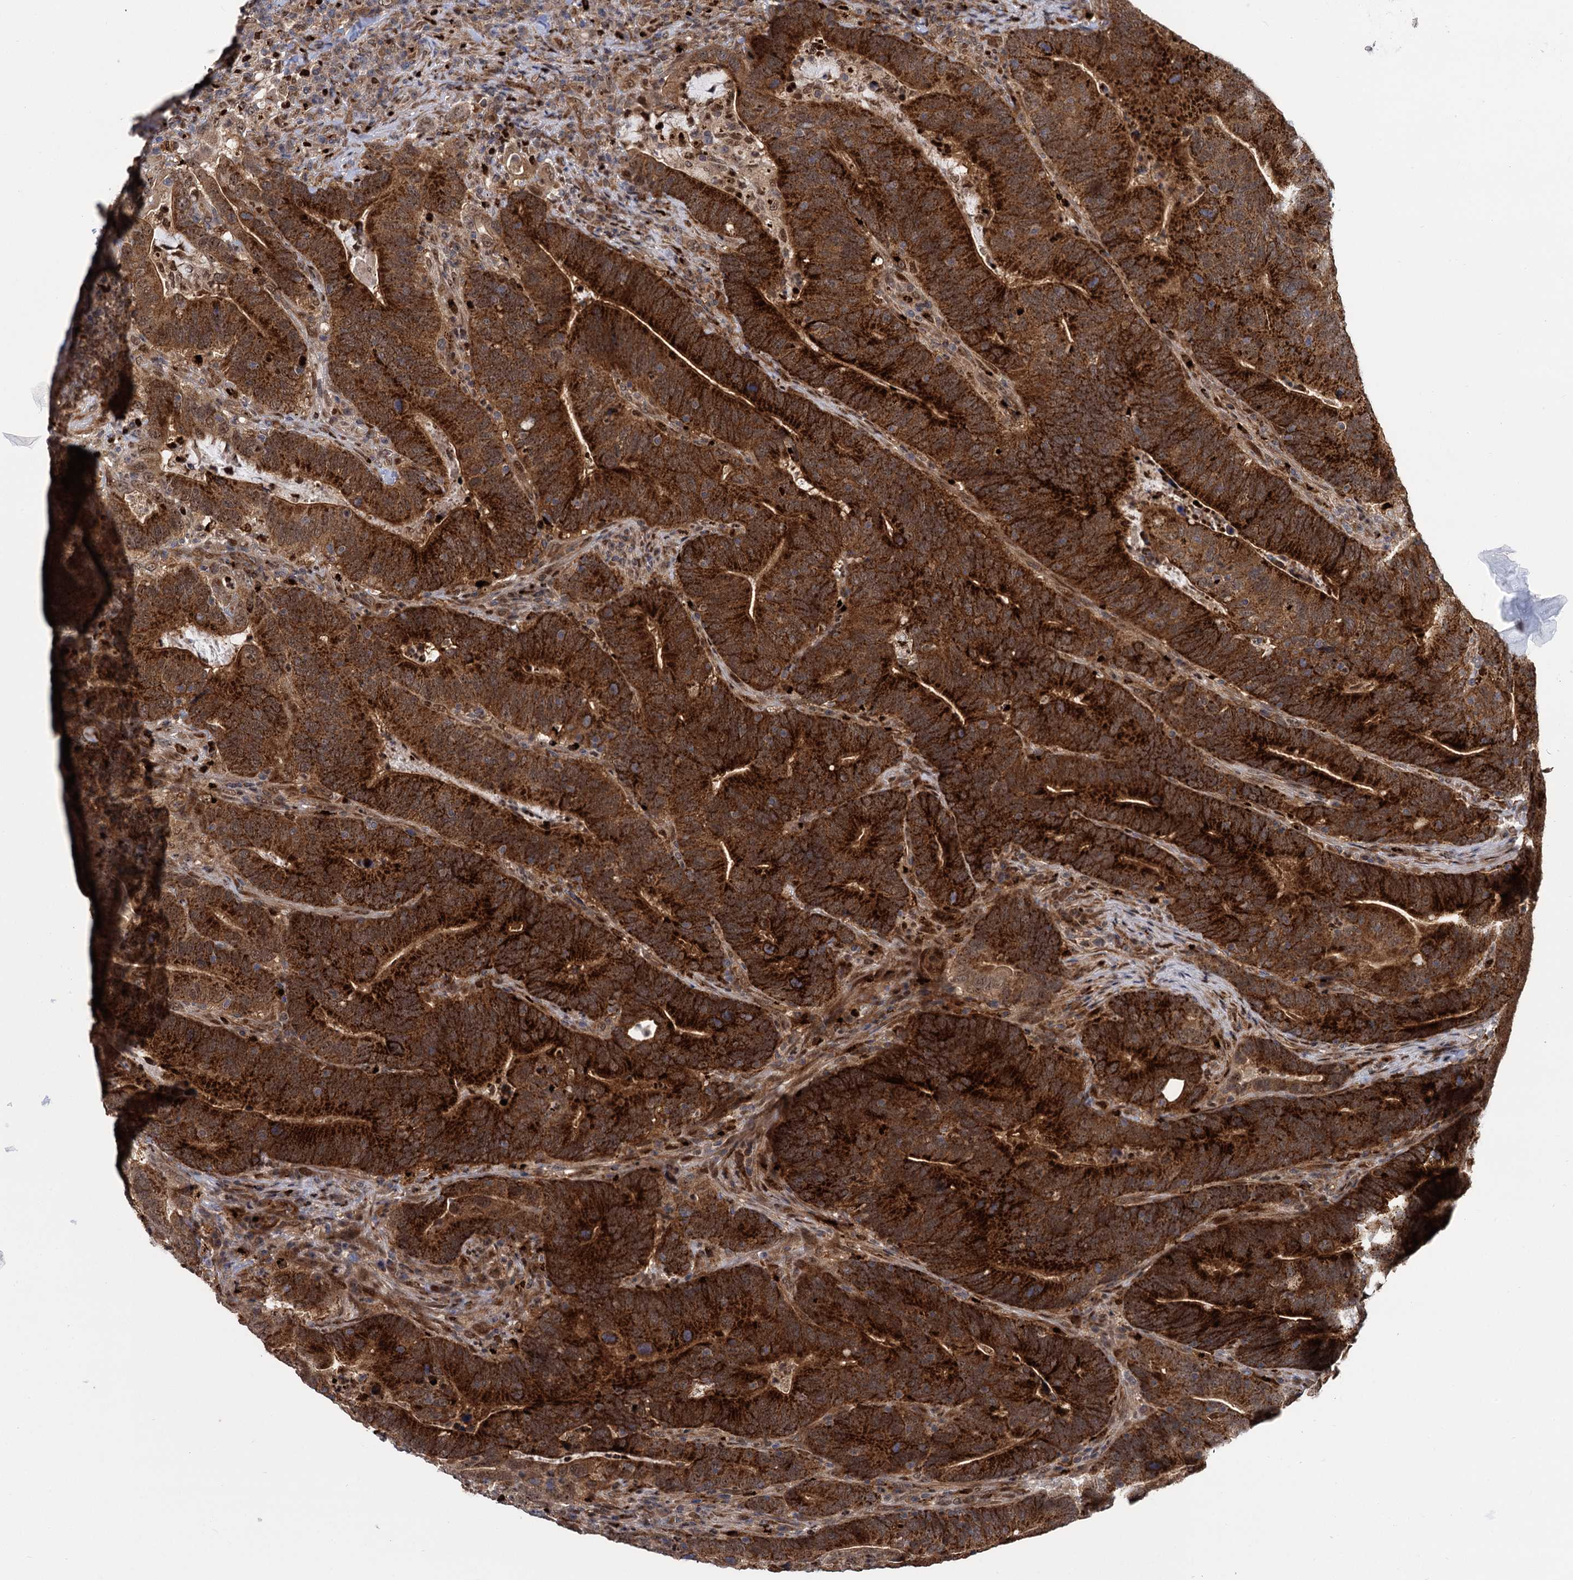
{"staining": {"intensity": "strong", "quantity": ">75%", "location": "cytoplasmic/membranous"}, "tissue": "colorectal cancer", "cell_type": "Tumor cells", "image_type": "cancer", "snomed": [{"axis": "morphology", "description": "Adenocarcinoma, NOS"}, {"axis": "topography", "description": "Colon"}], "caption": "Immunohistochemistry (DAB (3,3'-diaminobenzidine)) staining of human colorectal cancer reveals strong cytoplasmic/membranous protein staining in about >75% of tumor cells.", "gene": "GAL3ST4", "patient": {"sex": "female", "age": 66}}